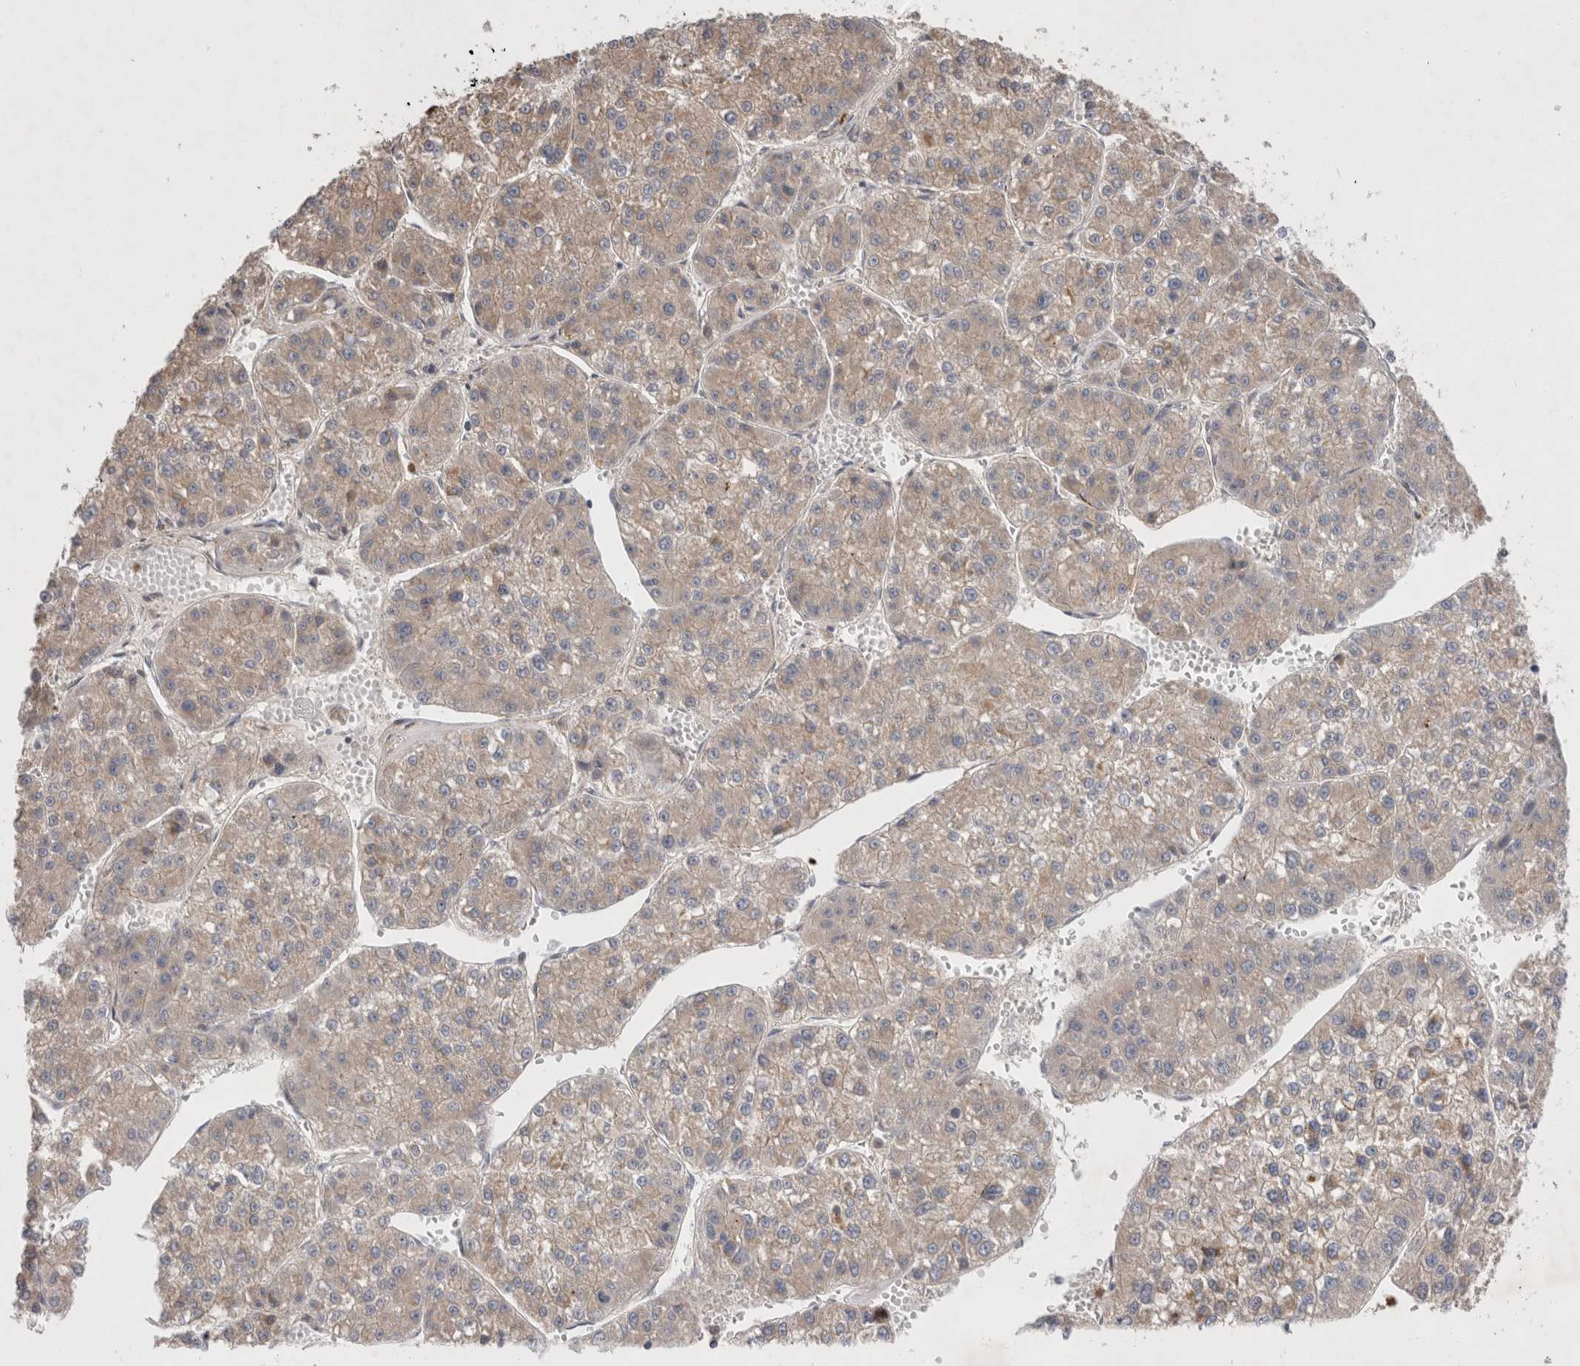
{"staining": {"intensity": "weak", "quantity": "25%-75%", "location": "cytoplasmic/membranous"}, "tissue": "liver cancer", "cell_type": "Tumor cells", "image_type": "cancer", "snomed": [{"axis": "morphology", "description": "Carcinoma, Hepatocellular, NOS"}, {"axis": "topography", "description": "Liver"}], "caption": "This is a photomicrograph of immunohistochemistry (IHC) staining of liver cancer, which shows weak positivity in the cytoplasmic/membranous of tumor cells.", "gene": "GSDMB", "patient": {"sex": "female", "age": 73}}